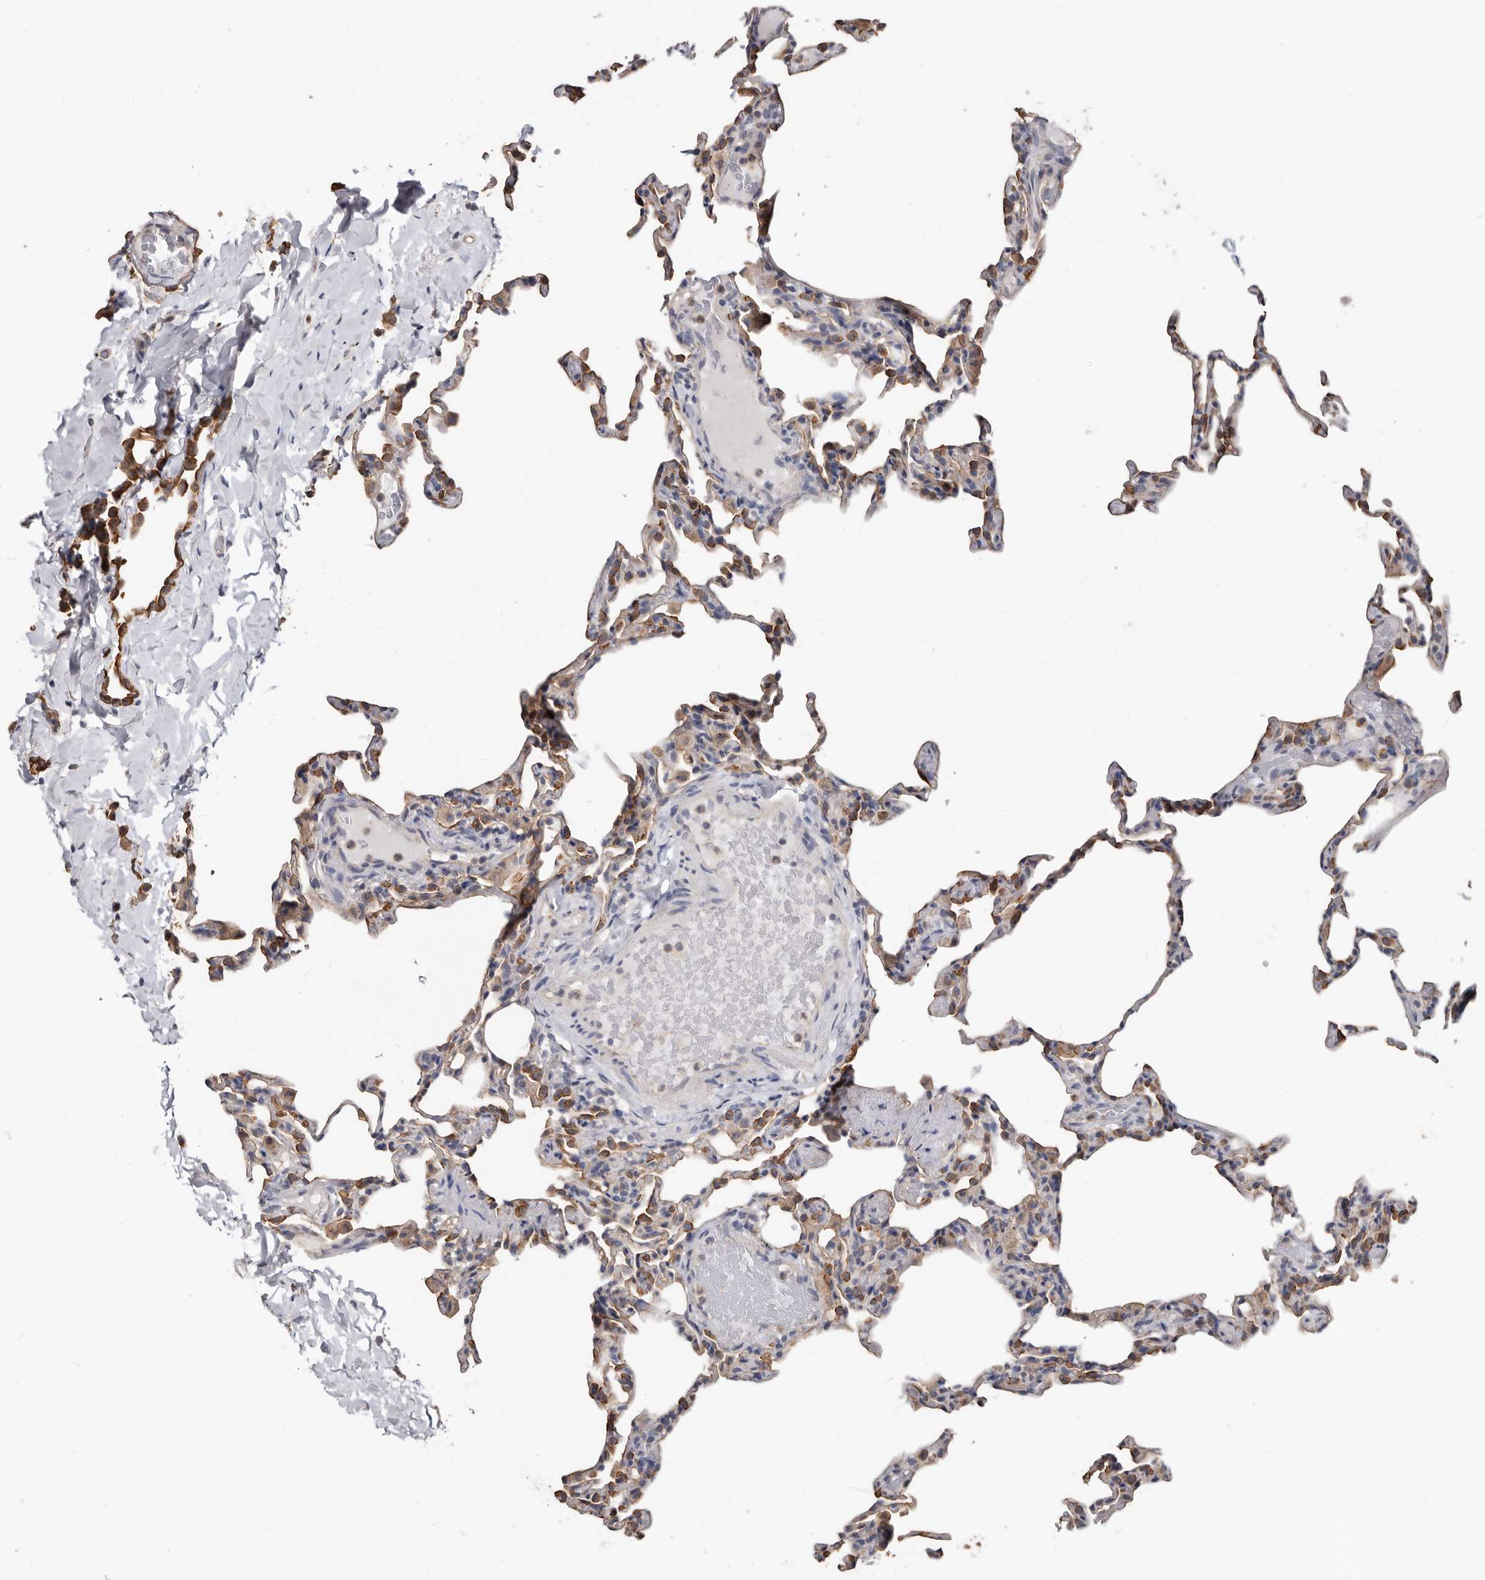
{"staining": {"intensity": "moderate", "quantity": "25%-75%", "location": "cytoplasmic/membranous"}, "tissue": "lung", "cell_type": "Alveolar cells", "image_type": "normal", "snomed": [{"axis": "morphology", "description": "Normal tissue, NOS"}, {"axis": "topography", "description": "Lung"}], "caption": "Immunohistochemistry (IHC) of benign lung displays medium levels of moderate cytoplasmic/membranous staining in approximately 25%-75% of alveolar cells. (Brightfield microscopy of DAB IHC at high magnification).", "gene": "MRPL18", "patient": {"sex": "male", "age": 20}}